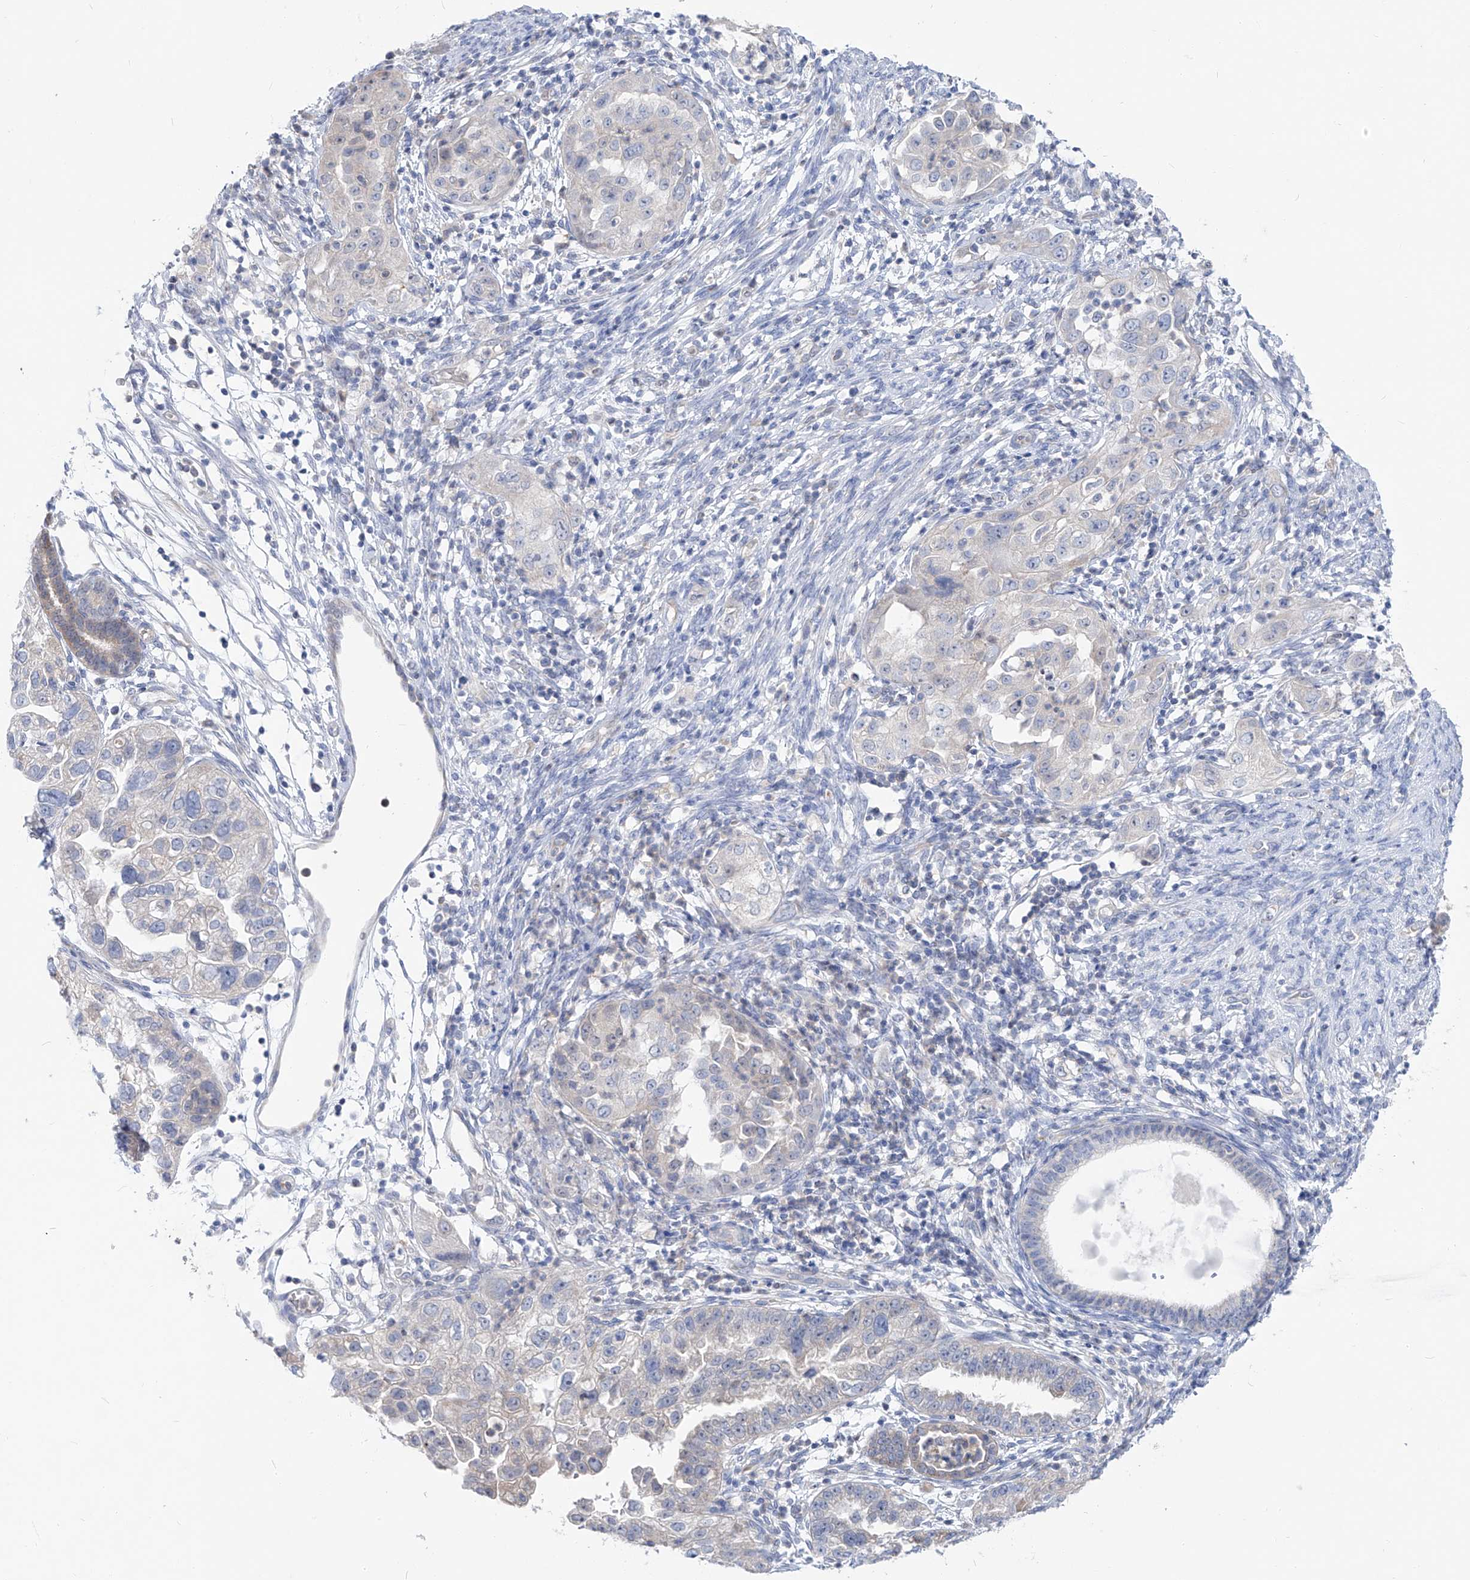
{"staining": {"intensity": "negative", "quantity": "none", "location": "none"}, "tissue": "endometrial cancer", "cell_type": "Tumor cells", "image_type": "cancer", "snomed": [{"axis": "morphology", "description": "Adenocarcinoma, NOS"}, {"axis": "topography", "description": "Endometrium"}], "caption": "The photomicrograph shows no significant expression in tumor cells of endometrial cancer.", "gene": "UFL1", "patient": {"sex": "female", "age": 85}}